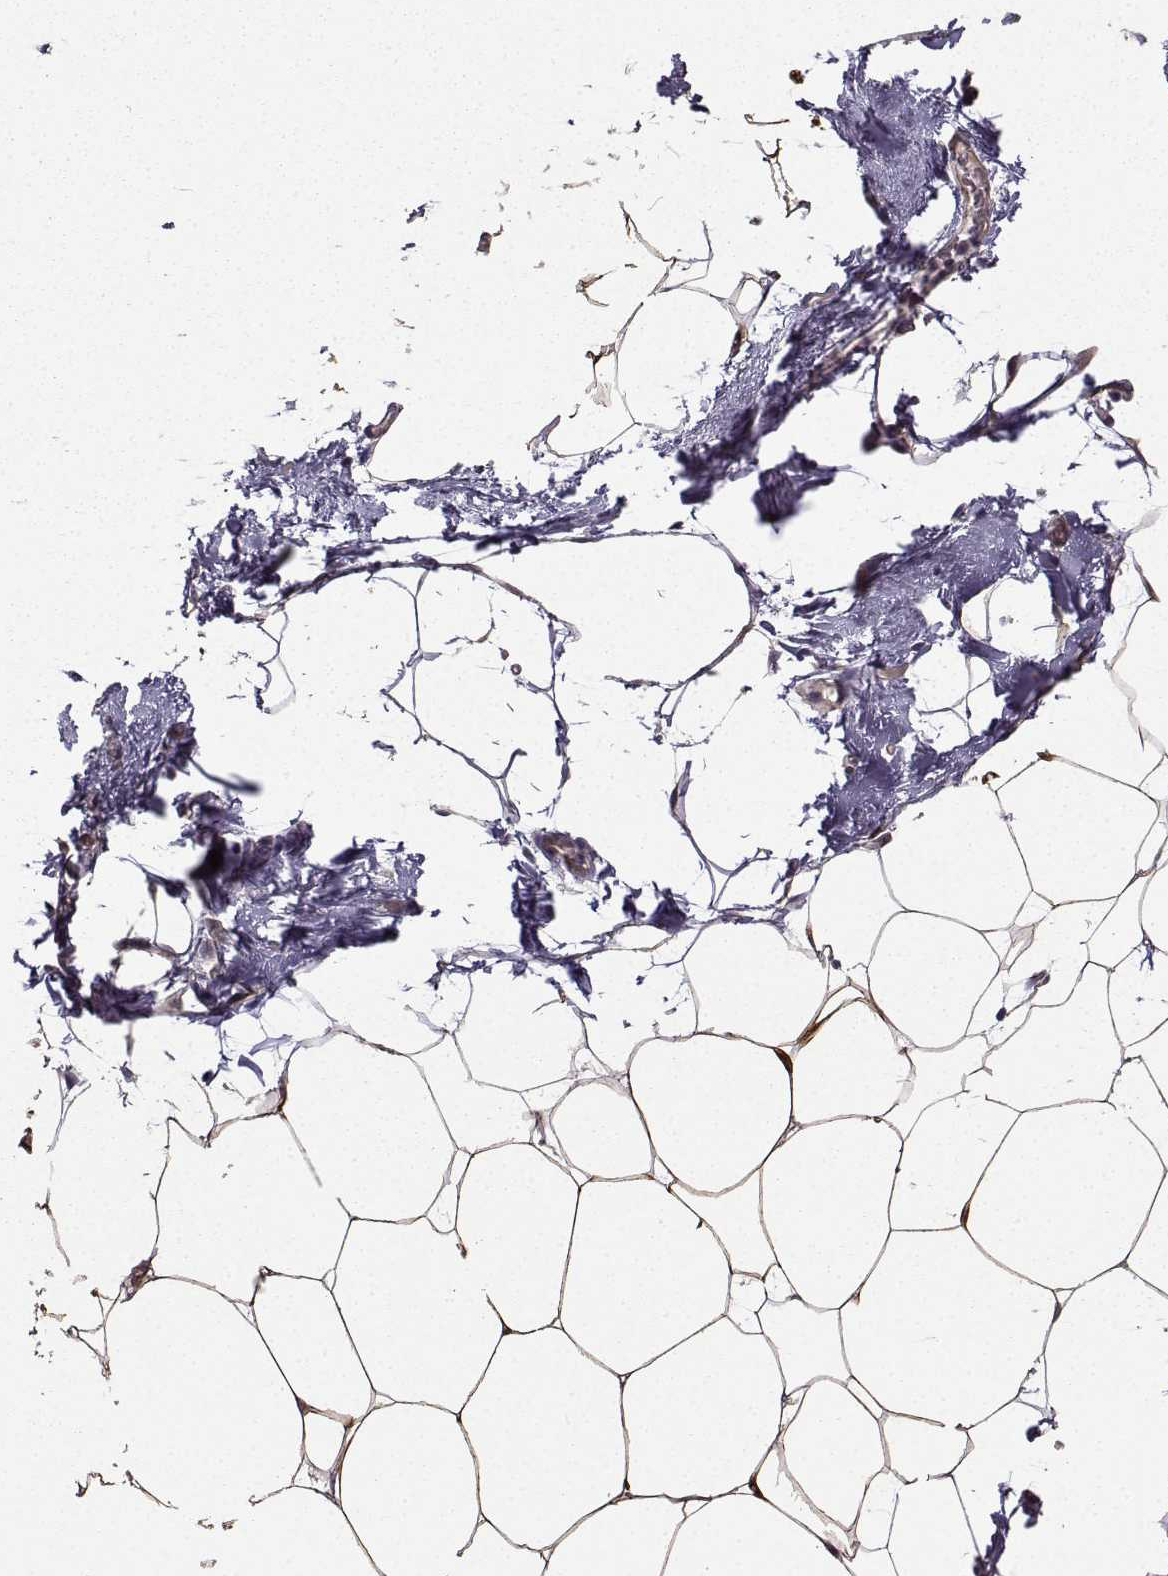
{"staining": {"intensity": "moderate", "quantity": "25%-75%", "location": "cytoplasmic/membranous,nuclear"}, "tissue": "adipose tissue", "cell_type": "Adipocytes", "image_type": "normal", "snomed": [{"axis": "morphology", "description": "Normal tissue, NOS"}, {"axis": "topography", "description": "Adipose tissue"}], "caption": "Adipose tissue stained with DAB (3,3'-diaminobenzidine) immunohistochemistry demonstrates medium levels of moderate cytoplasmic/membranous,nuclear staining in about 25%-75% of adipocytes.", "gene": "NQO1", "patient": {"sex": "male", "age": 57}}